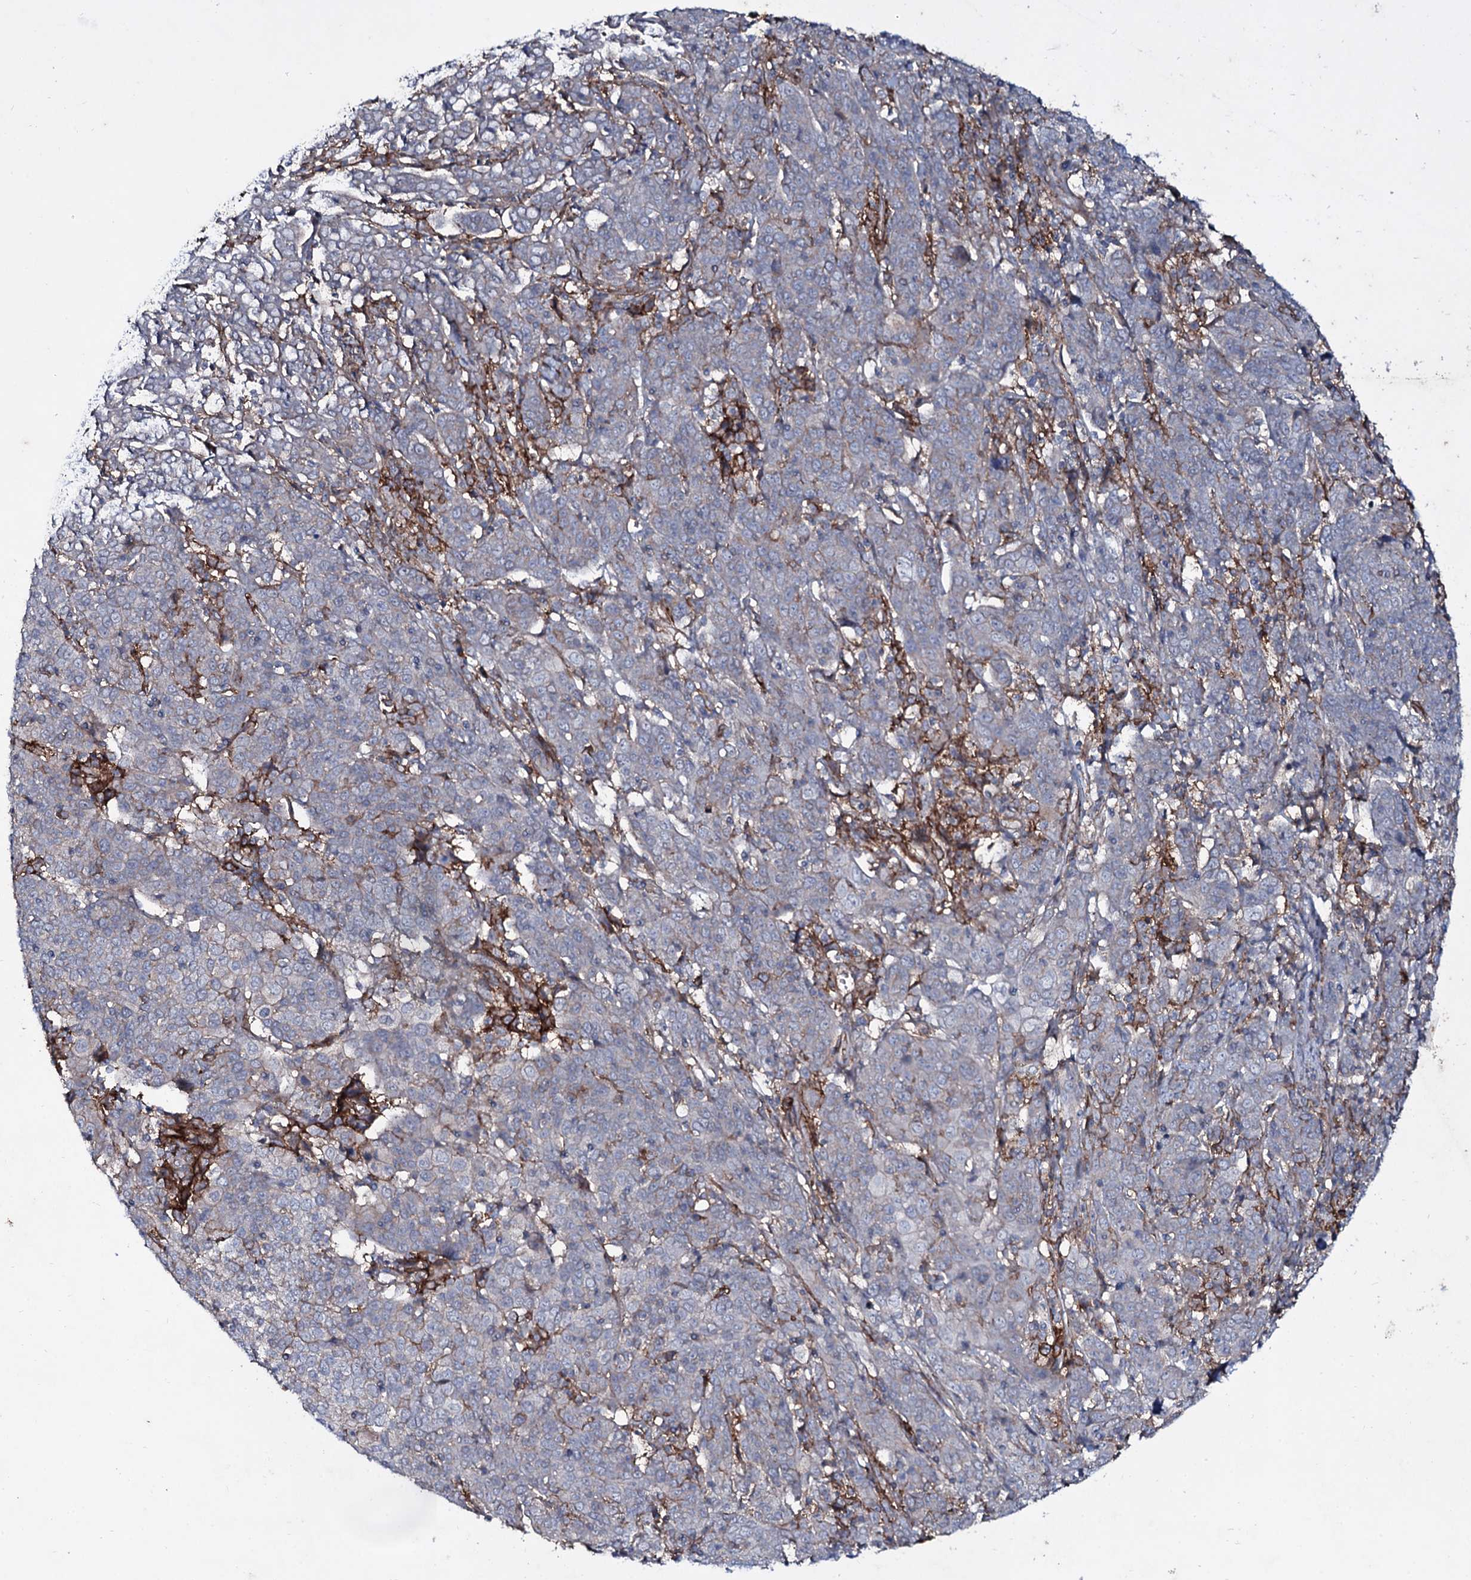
{"staining": {"intensity": "negative", "quantity": "none", "location": "none"}, "tissue": "cervical cancer", "cell_type": "Tumor cells", "image_type": "cancer", "snomed": [{"axis": "morphology", "description": "Squamous cell carcinoma, NOS"}, {"axis": "topography", "description": "Cervix"}], "caption": "Micrograph shows no protein positivity in tumor cells of cervical cancer (squamous cell carcinoma) tissue.", "gene": "SNAP23", "patient": {"sex": "female", "age": 67}}